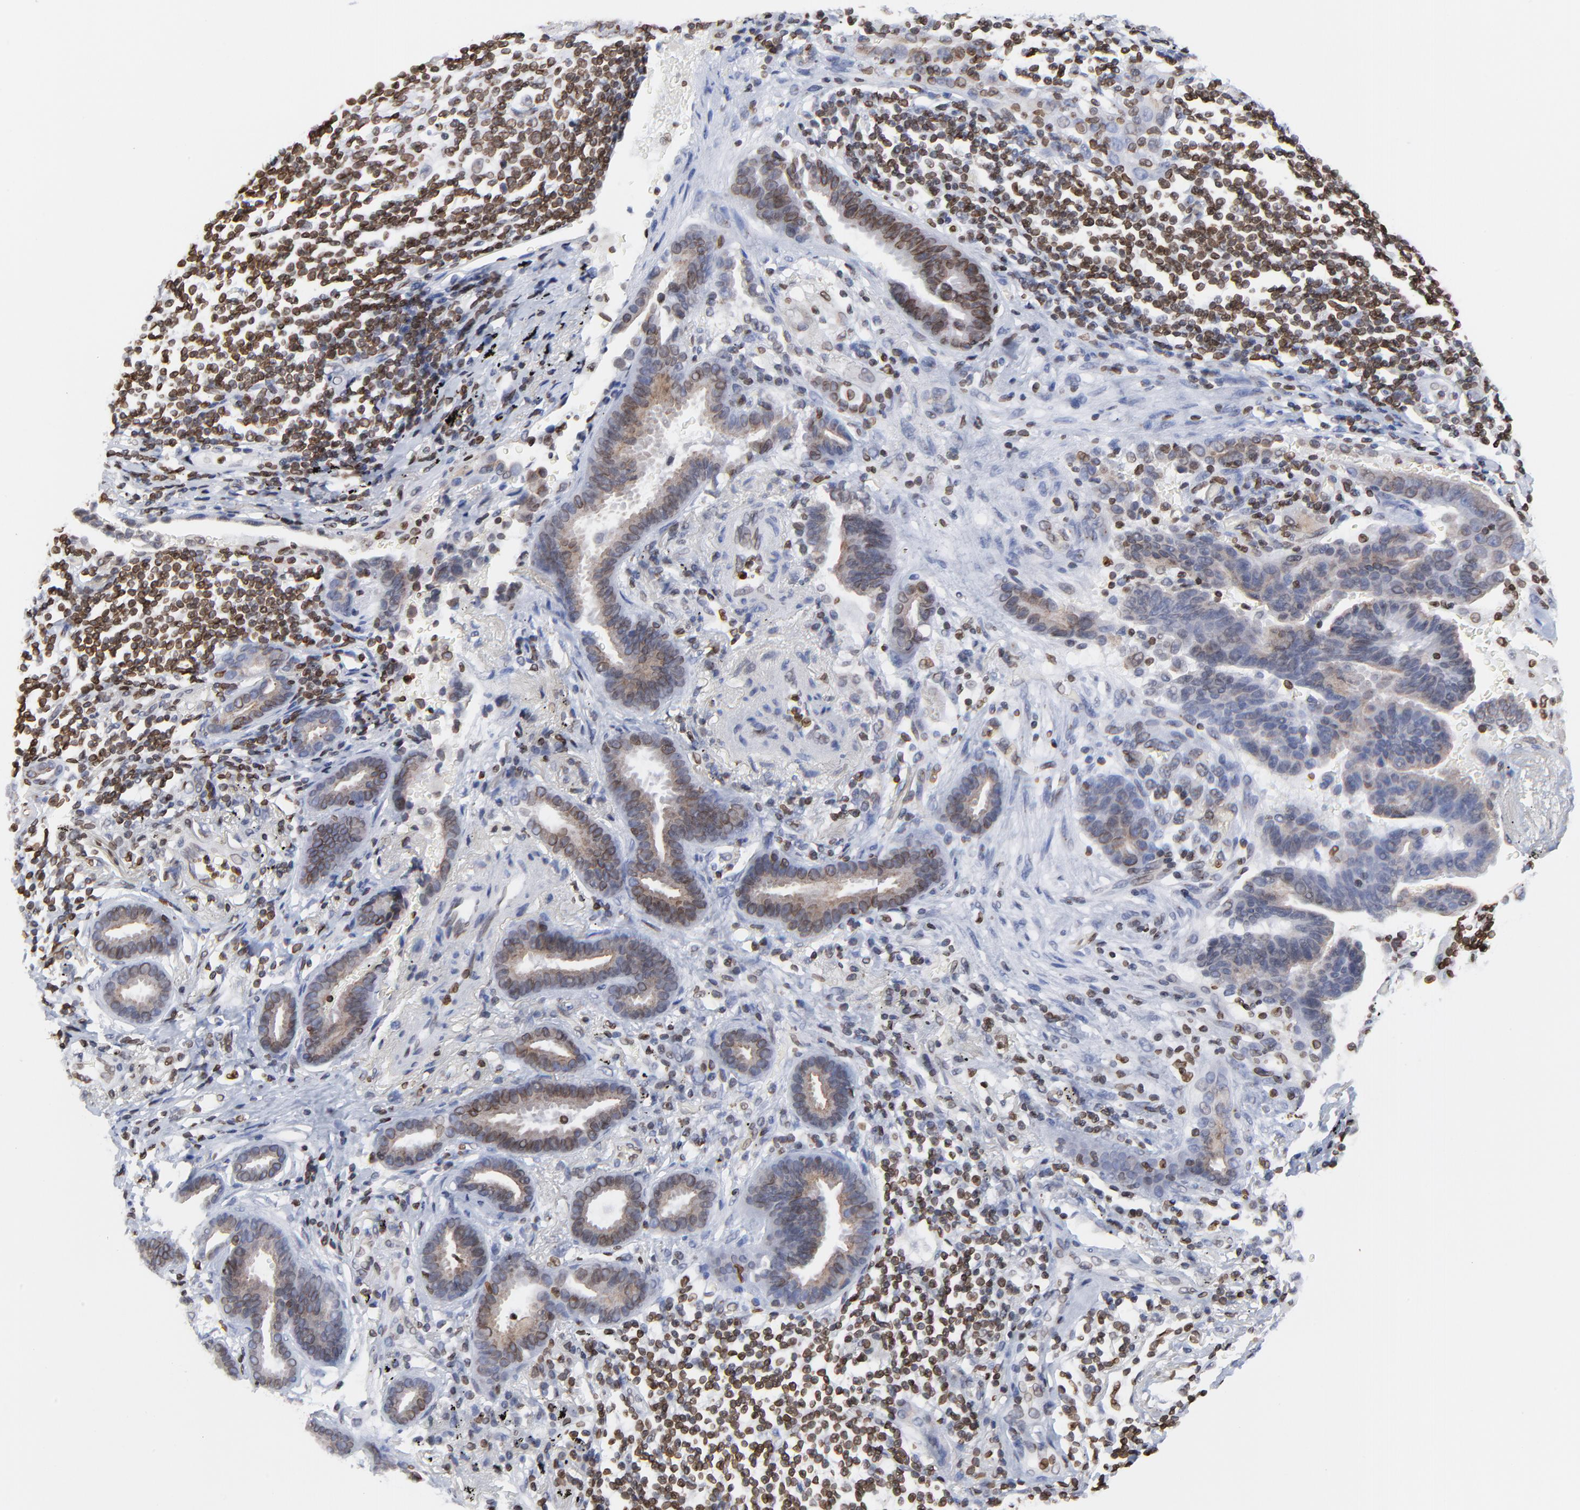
{"staining": {"intensity": "moderate", "quantity": ">75%", "location": "cytoplasmic/membranous,nuclear"}, "tissue": "lung cancer", "cell_type": "Tumor cells", "image_type": "cancer", "snomed": [{"axis": "morphology", "description": "Adenocarcinoma, NOS"}, {"axis": "topography", "description": "Lung"}], "caption": "Immunohistochemical staining of adenocarcinoma (lung) reveals medium levels of moderate cytoplasmic/membranous and nuclear positivity in approximately >75% of tumor cells. The staining is performed using DAB (3,3'-diaminobenzidine) brown chromogen to label protein expression. The nuclei are counter-stained blue using hematoxylin.", "gene": "THAP7", "patient": {"sex": "female", "age": 64}}